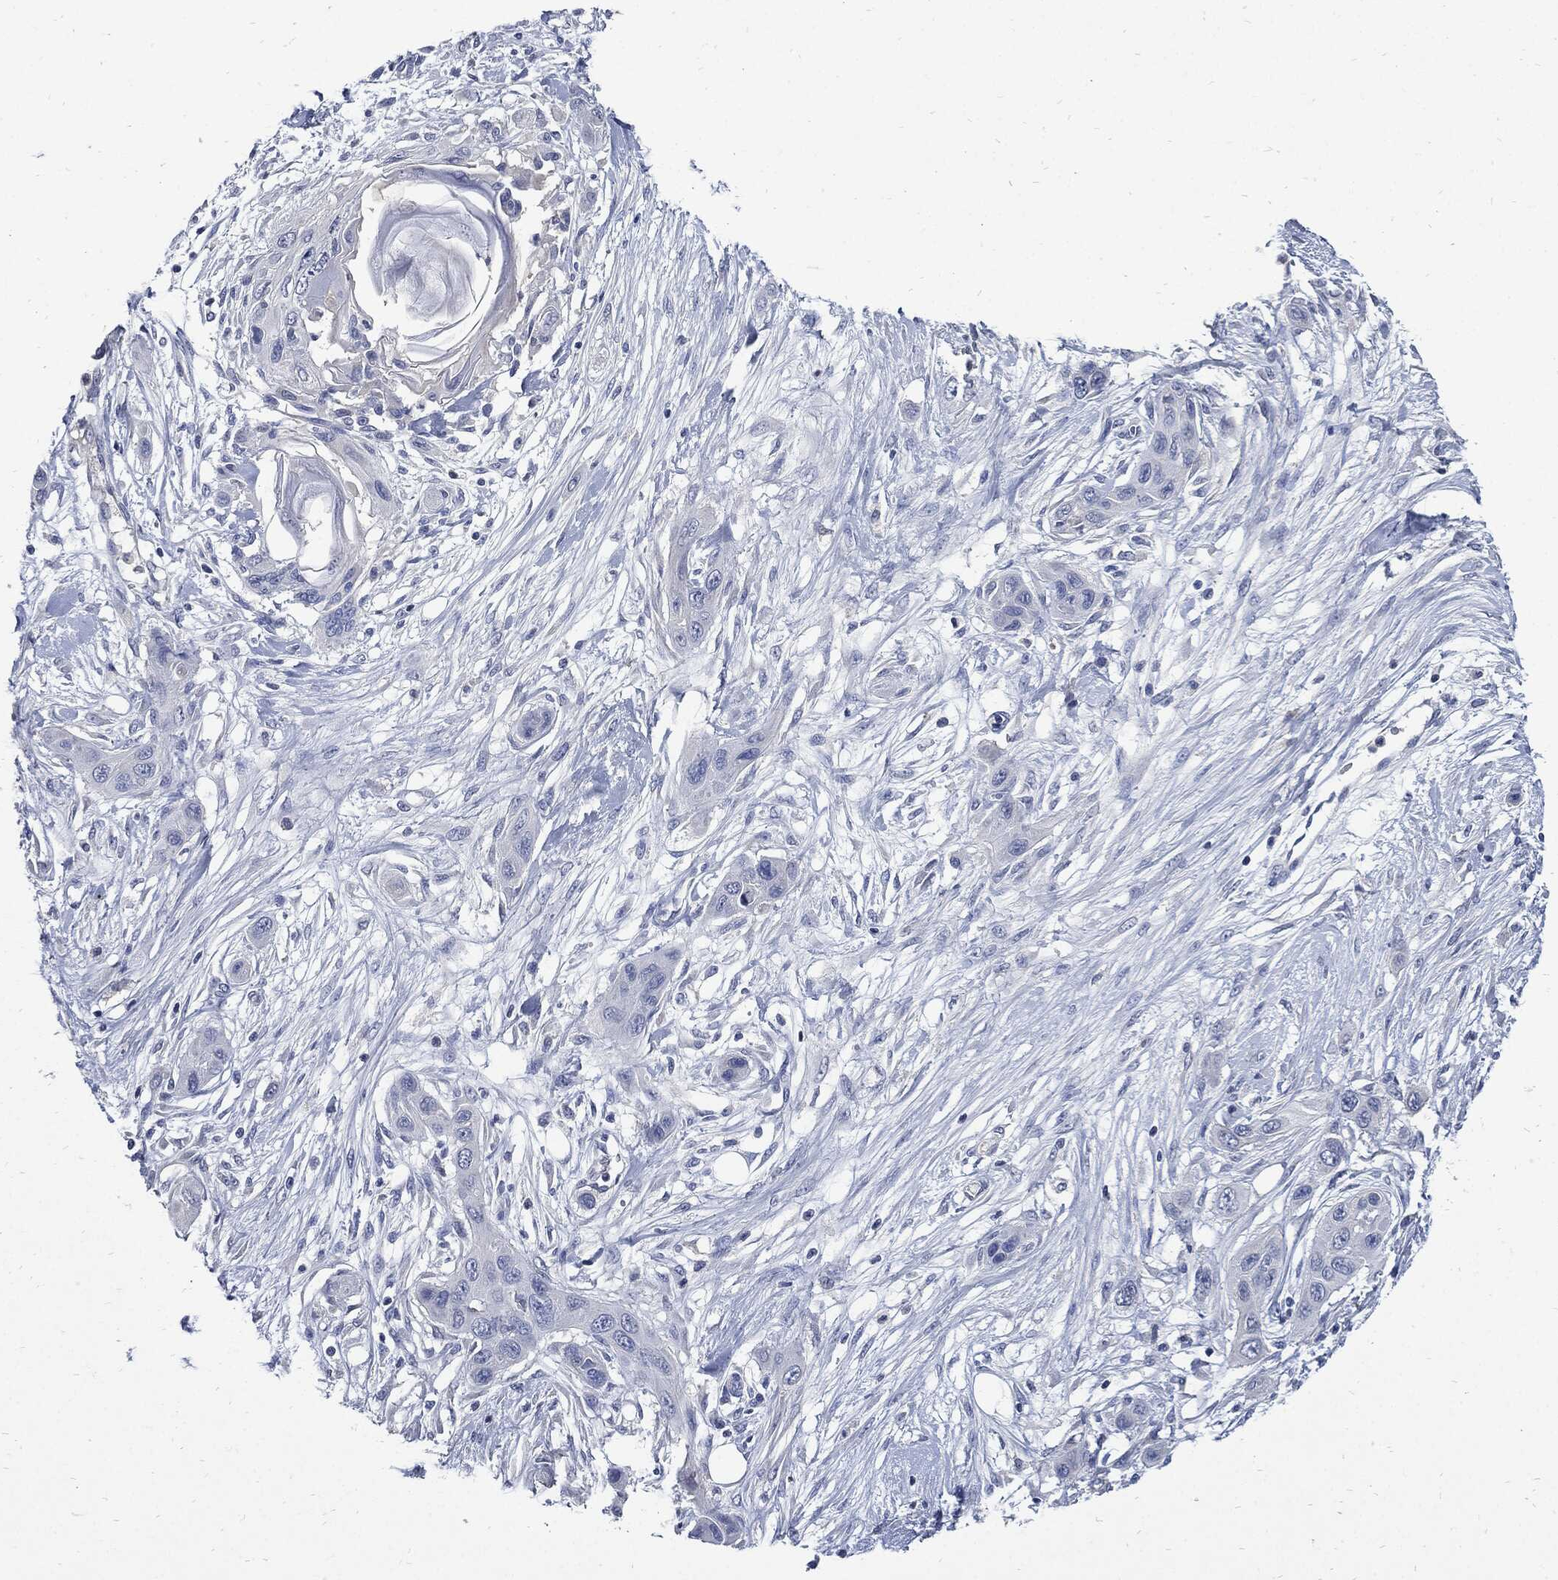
{"staining": {"intensity": "negative", "quantity": "none", "location": "none"}, "tissue": "skin cancer", "cell_type": "Tumor cells", "image_type": "cancer", "snomed": [{"axis": "morphology", "description": "Squamous cell carcinoma, NOS"}, {"axis": "topography", "description": "Skin"}], "caption": "Immunohistochemistry of human skin squamous cell carcinoma displays no positivity in tumor cells. (DAB (3,3'-diaminobenzidine) immunohistochemistry (IHC) visualized using brightfield microscopy, high magnification).", "gene": "CPE", "patient": {"sex": "male", "age": 79}}